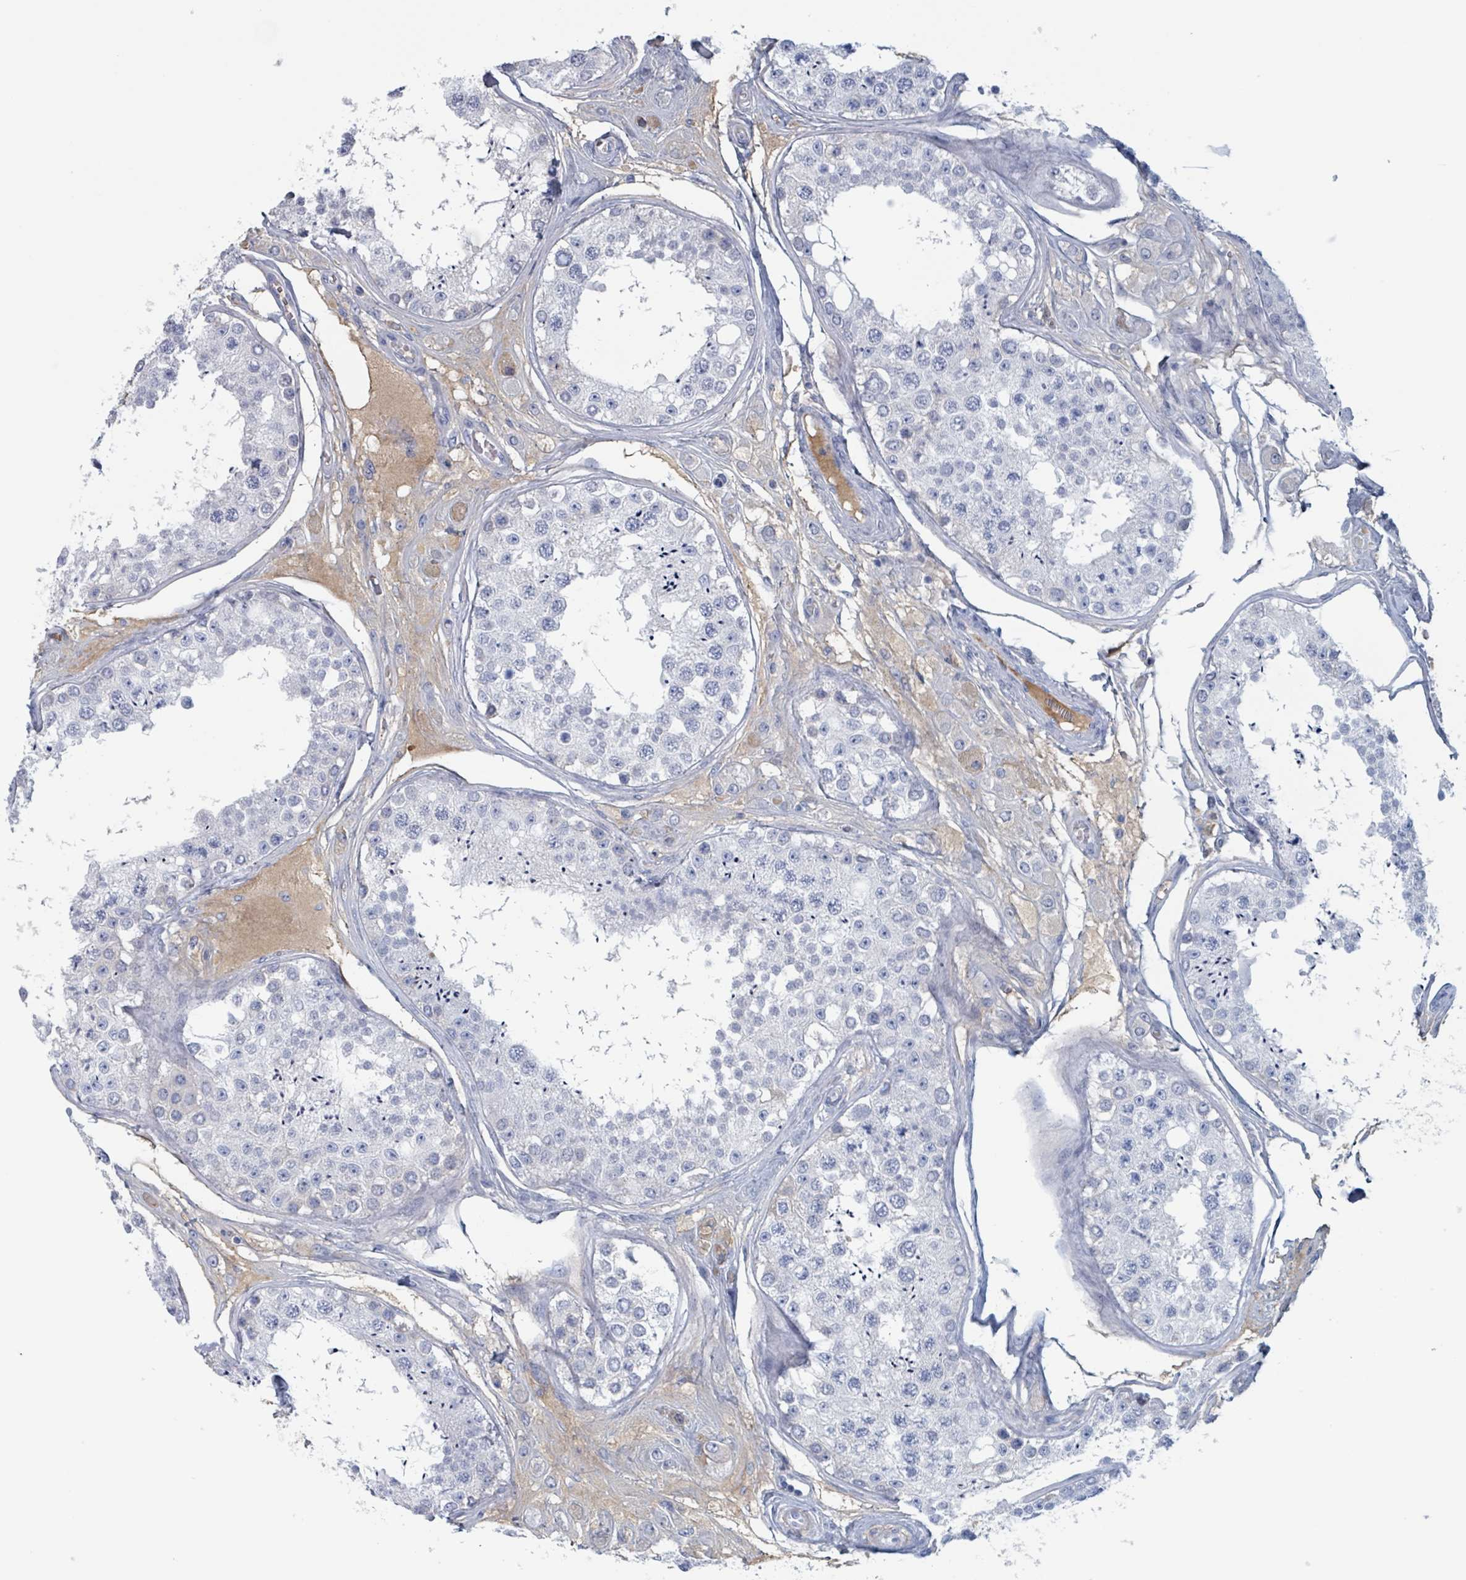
{"staining": {"intensity": "negative", "quantity": "none", "location": "none"}, "tissue": "testis", "cell_type": "Cells in seminiferous ducts", "image_type": "normal", "snomed": [{"axis": "morphology", "description": "Normal tissue, NOS"}, {"axis": "topography", "description": "Testis"}], "caption": "Immunohistochemical staining of normal testis shows no significant positivity in cells in seminiferous ducts.", "gene": "KLK4", "patient": {"sex": "male", "age": 25}}